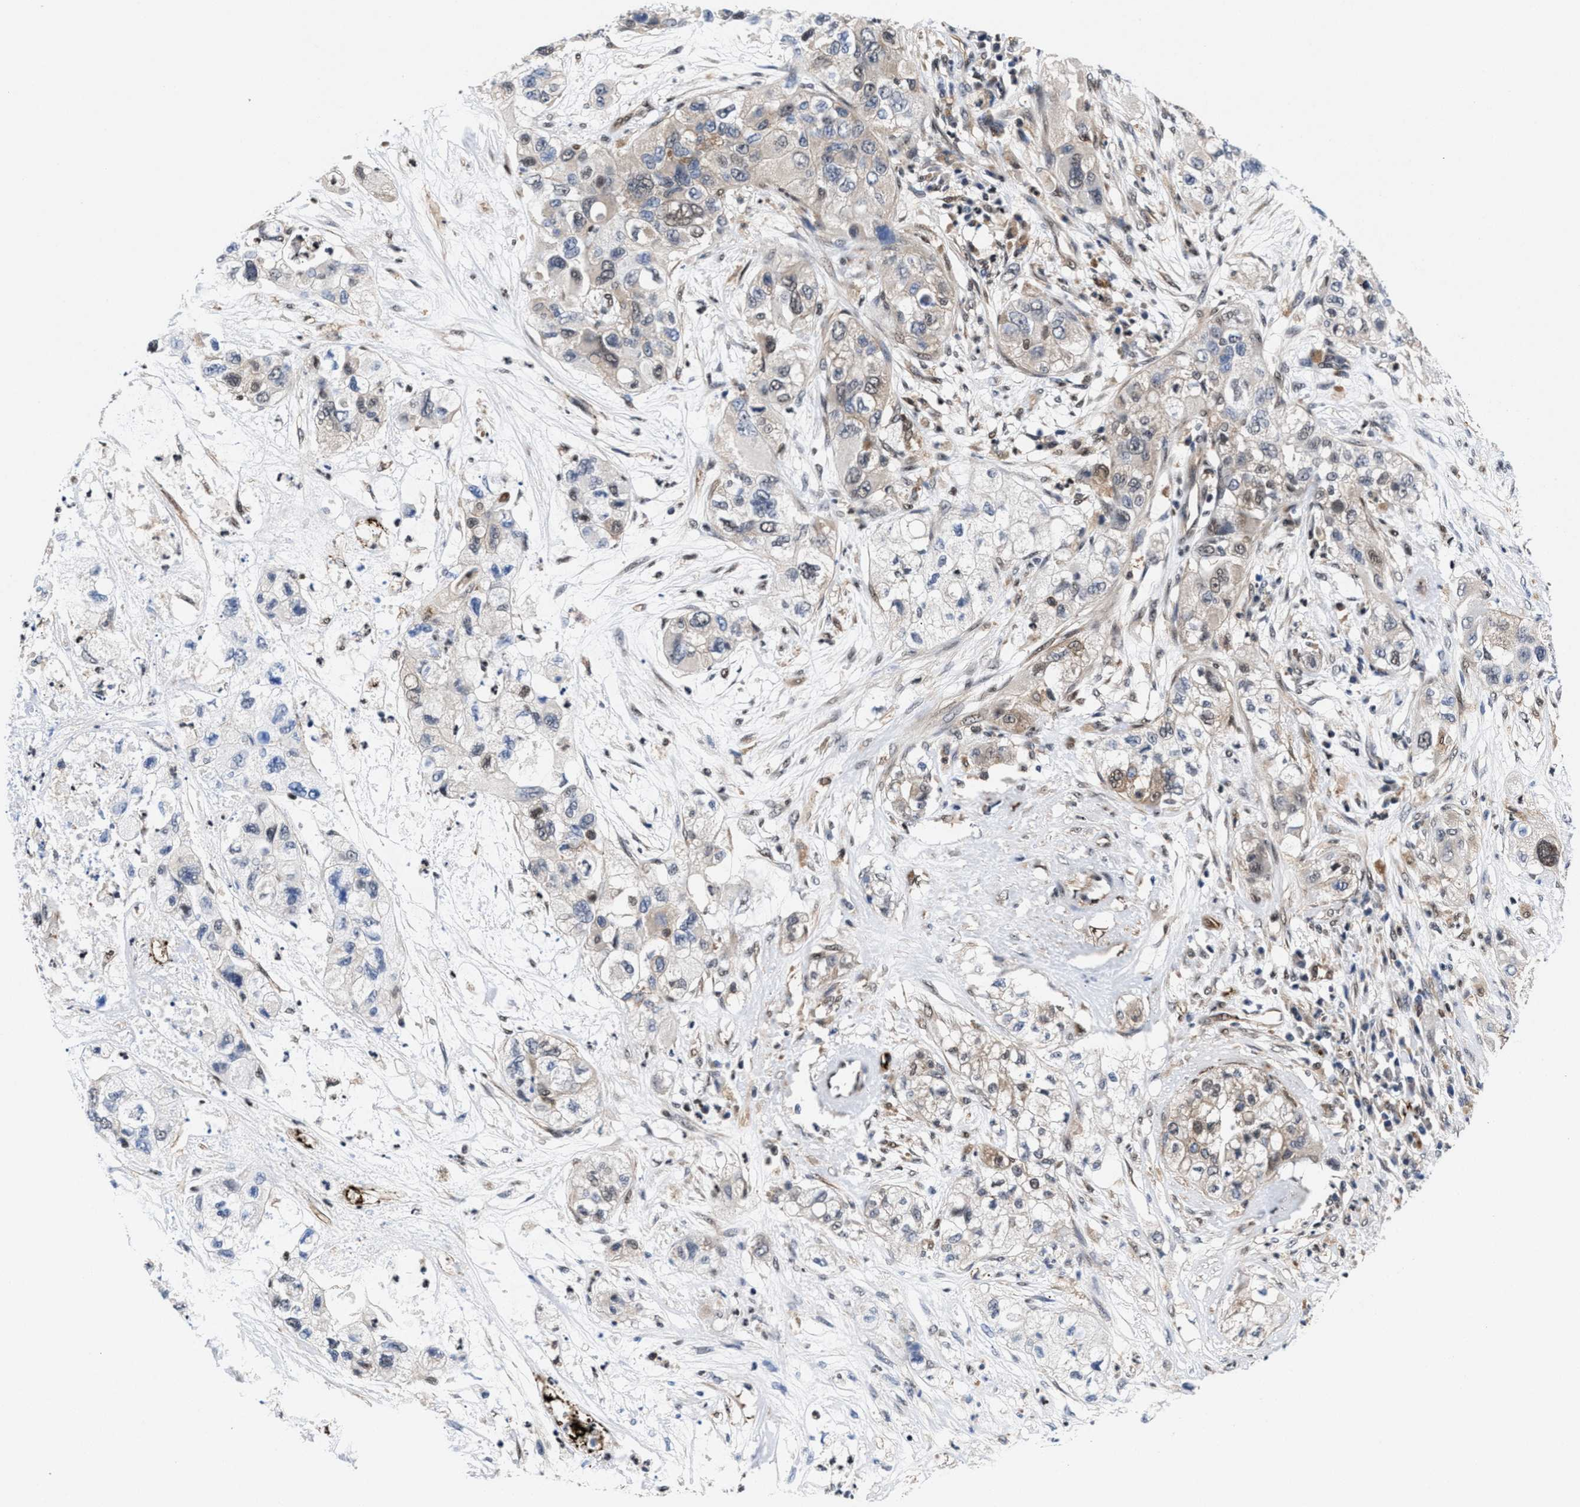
{"staining": {"intensity": "weak", "quantity": "<25%", "location": "cytoplasmic/membranous"}, "tissue": "pancreatic cancer", "cell_type": "Tumor cells", "image_type": "cancer", "snomed": [{"axis": "morphology", "description": "Adenocarcinoma, NOS"}, {"axis": "topography", "description": "Pancreas"}], "caption": "A histopathology image of human pancreatic cancer (adenocarcinoma) is negative for staining in tumor cells.", "gene": "ACLY", "patient": {"sex": "female", "age": 78}}